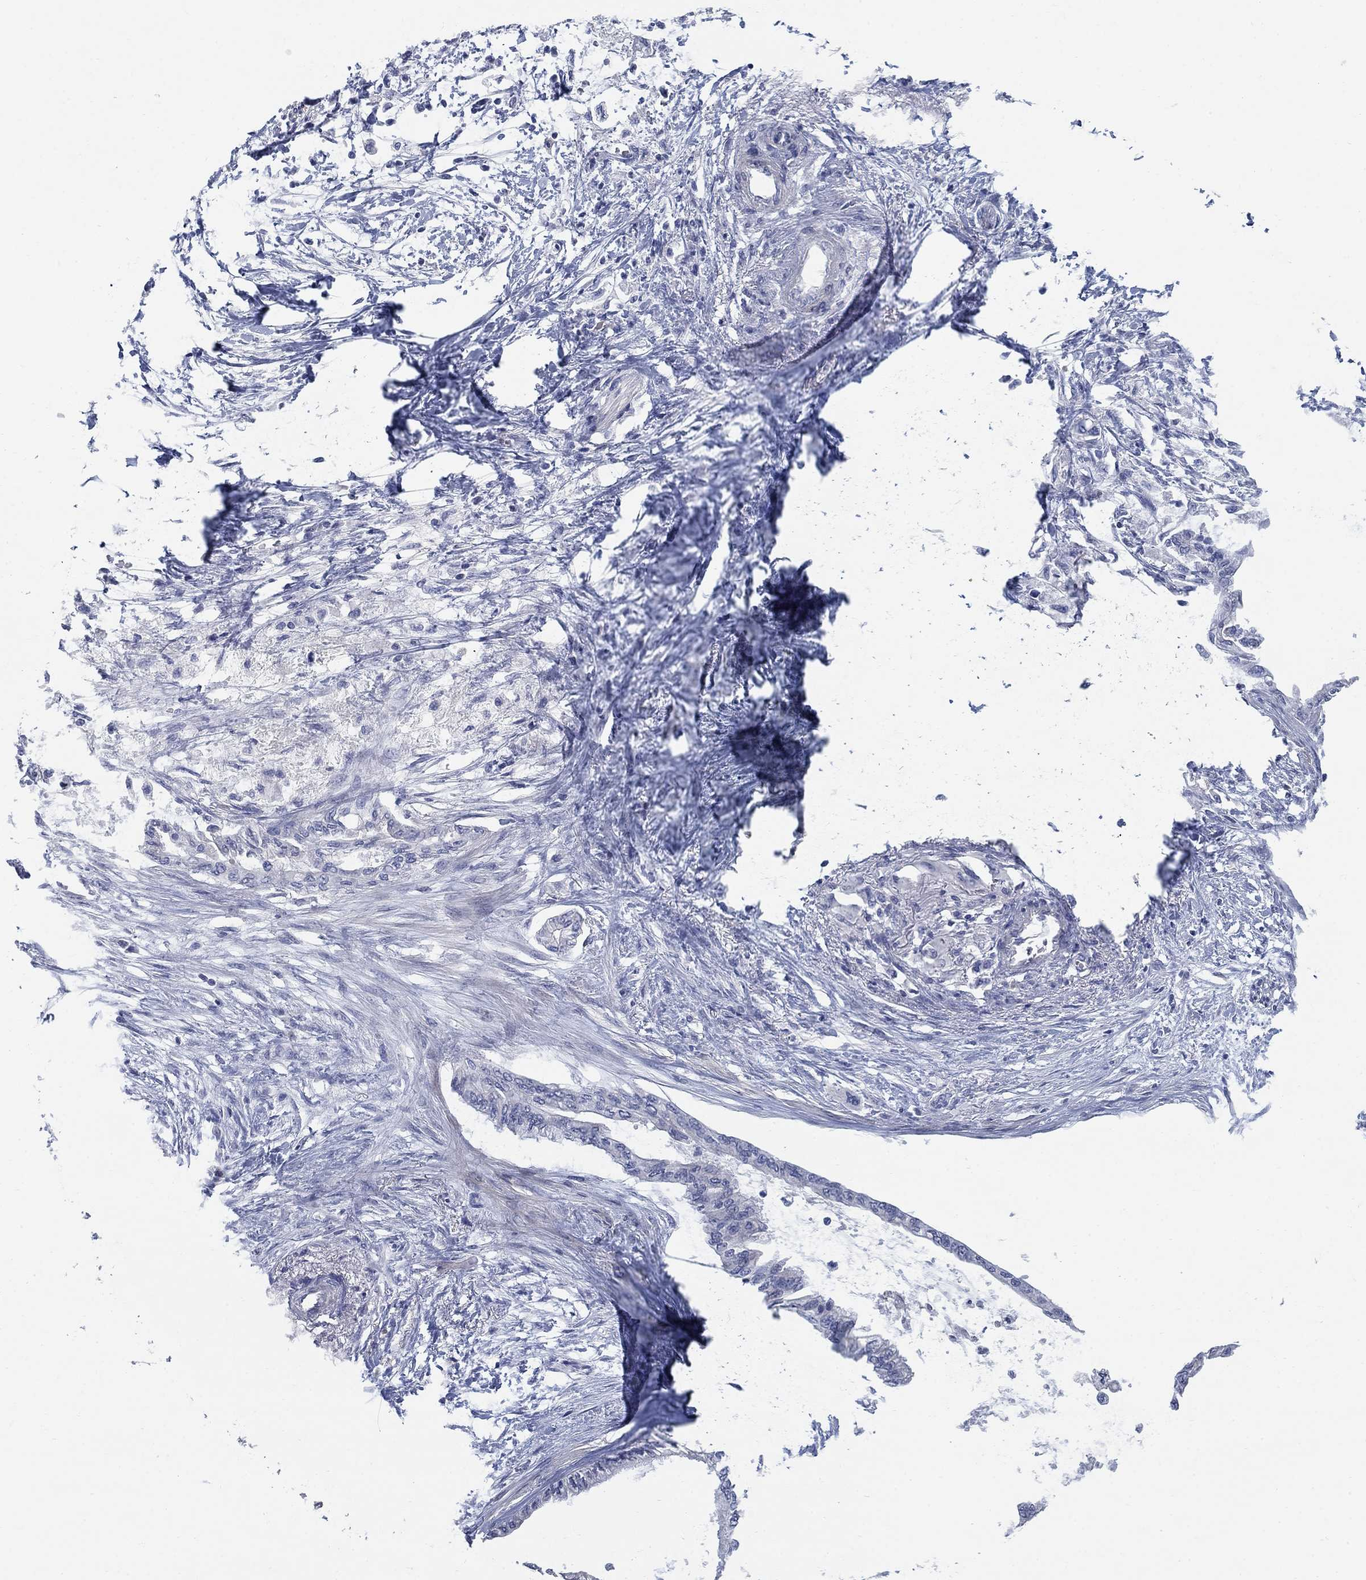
{"staining": {"intensity": "negative", "quantity": "none", "location": "none"}, "tissue": "pancreatic cancer", "cell_type": "Tumor cells", "image_type": "cancer", "snomed": [{"axis": "morphology", "description": "Normal tissue, NOS"}, {"axis": "morphology", "description": "Adenocarcinoma, NOS"}, {"axis": "topography", "description": "Pancreas"}, {"axis": "topography", "description": "Duodenum"}], "caption": "Tumor cells show no significant expression in pancreatic adenocarcinoma. (DAB (3,3'-diaminobenzidine) immunohistochemistry (IHC) with hematoxylin counter stain).", "gene": "DNER", "patient": {"sex": "female", "age": 60}}